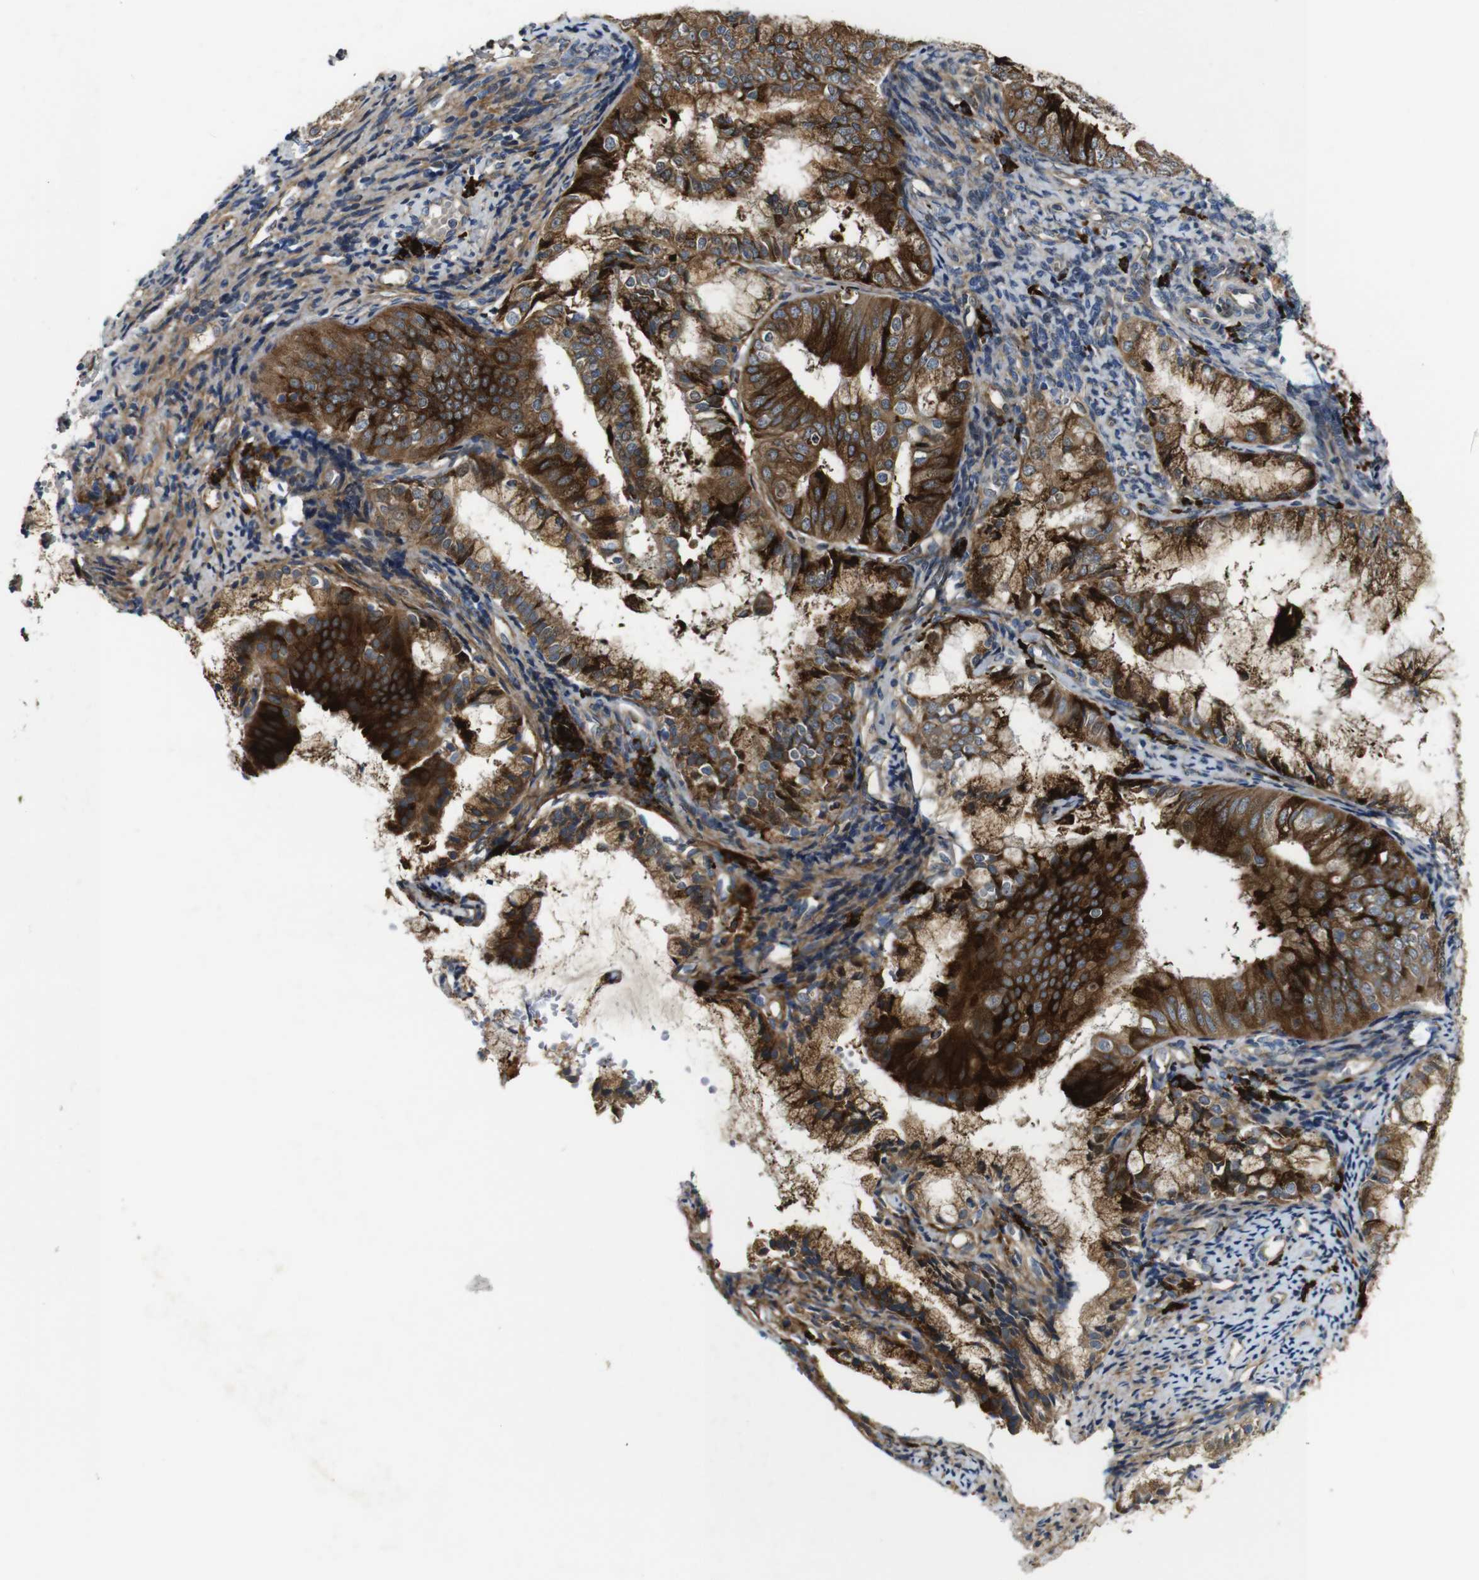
{"staining": {"intensity": "strong", "quantity": ">75%", "location": "cytoplasmic/membranous"}, "tissue": "endometrial cancer", "cell_type": "Tumor cells", "image_type": "cancer", "snomed": [{"axis": "morphology", "description": "Adenocarcinoma, NOS"}, {"axis": "topography", "description": "Endometrium"}], "caption": "DAB immunohistochemical staining of human endometrial cancer (adenocarcinoma) shows strong cytoplasmic/membranous protein positivity in approximately >75% of tumor cells. Nuclei are stained in blue.", "gene": "UBE2G2", "patient": {"sex": "female", "age": 63}}